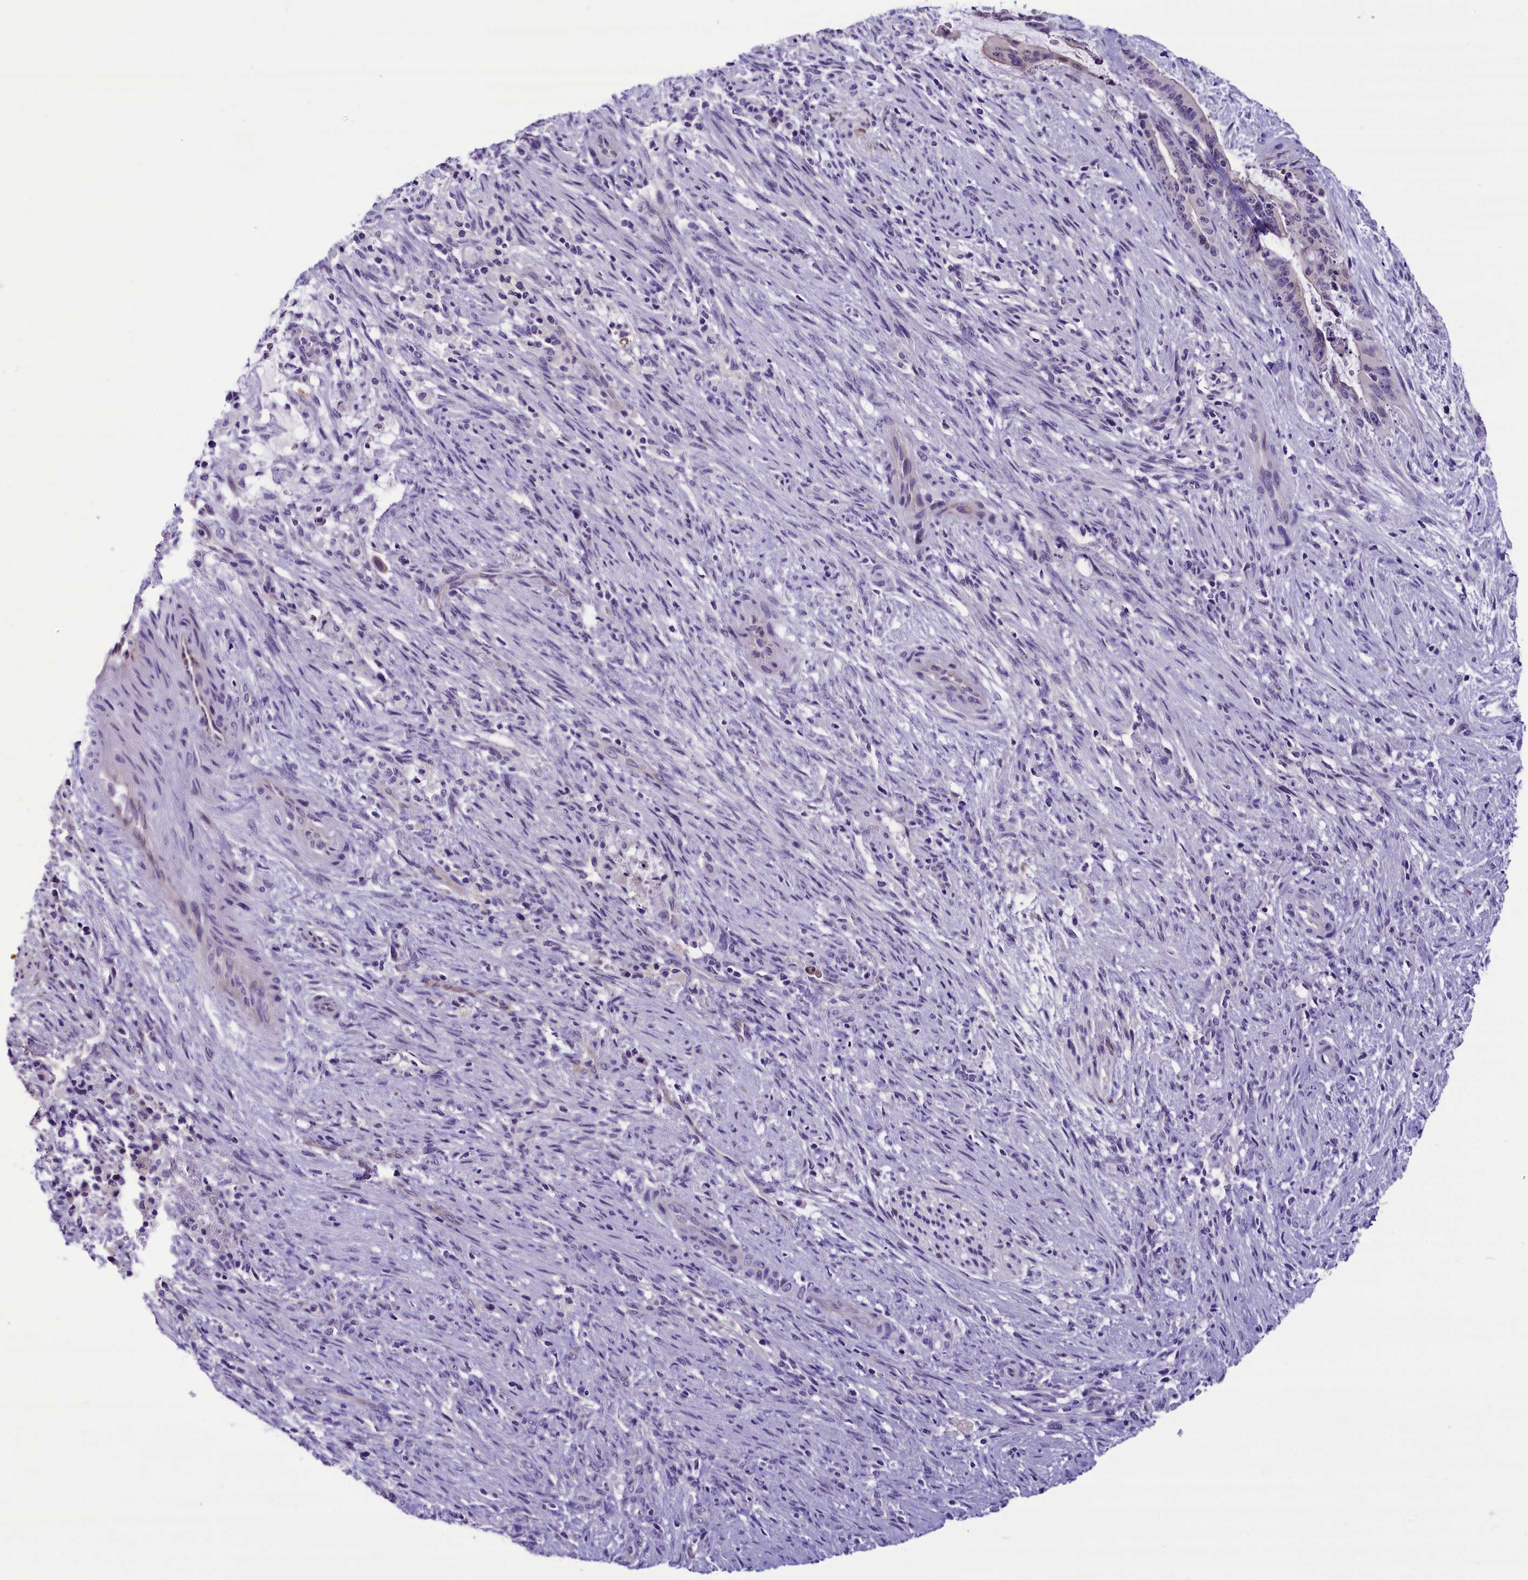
{"staining": {"intensity": "negative", "quantity": "none", "location": "none"}, "tissue": "liver cancer", "cell_type": "Tumor cells", "image_type": "cancer", "snomed": [{"axis": "morphology", "description": "Normal tissue, NOS"}, {"axis": "morphology", "description": "Cholangiocarcinoma"}, {"axis": "topography", "description": "Liver"}, {"axis": "topography", "description": "Peripheral nerve tissue"}], "caption": "High magnification brightfield microscopy of liver cholangiocarcinoma stained with DAB (3,3'-diaminobenzidine) (brown) and counterstained with hematoxylin (blue): tumor cells show no significant staining.", "gene": "PRR15", "patient": {"sex": "female", "age": 73}}